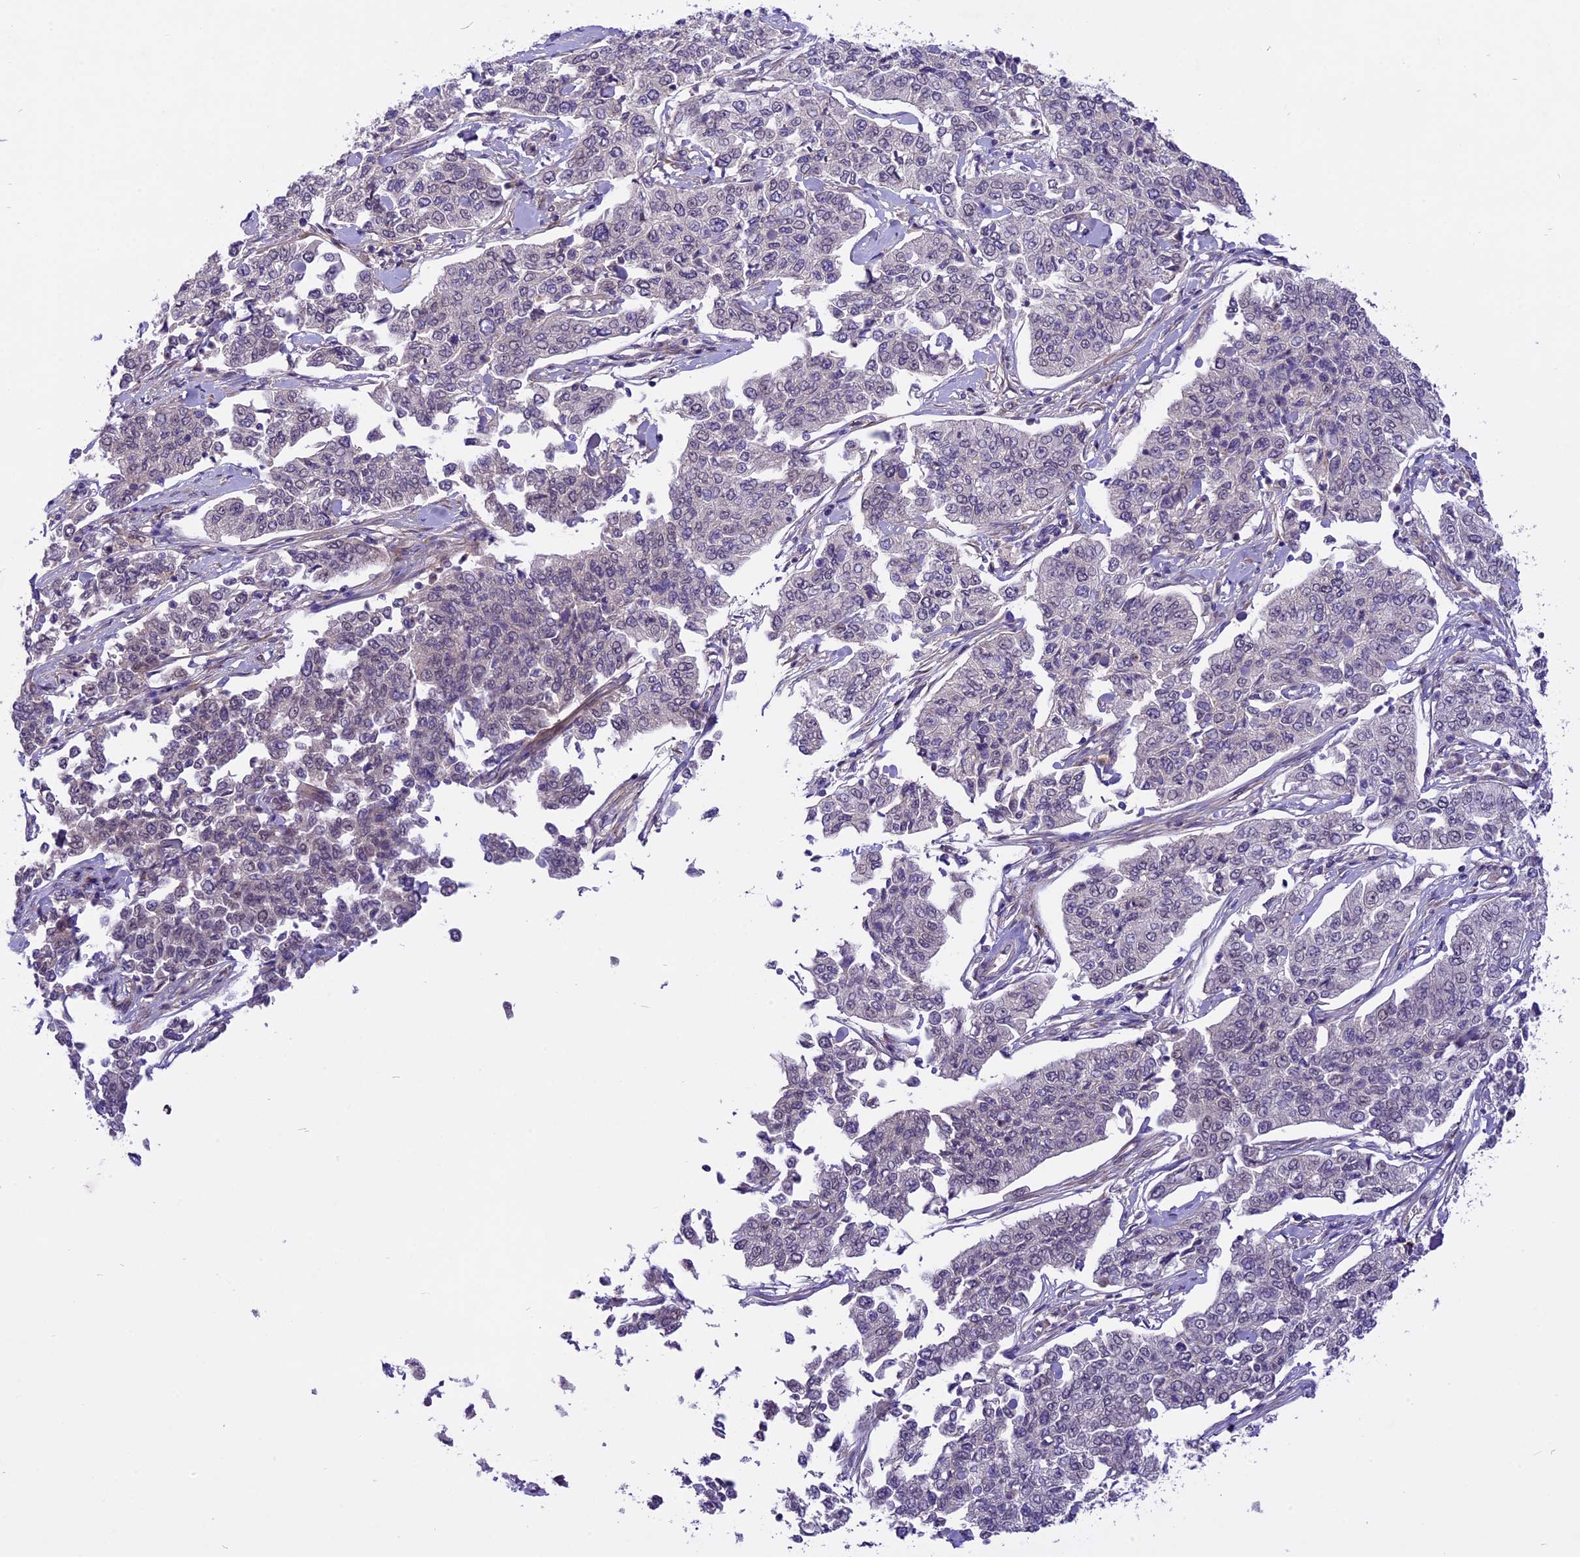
{"staining": {"intensity": "negative", "quantity": "none", "location": "none"}, "tissue": "cervical cancer", "cell_type": "Tumor cells", "image_type": "cancer", "snomed": [{"axis": "morphology", "description": "Squamous cell carcinoma, NOS"}, {"axis": "topography", "description": "Cervix"}], "caption": "DAB (3,3'-diaminobenzidine) immunohistochemical staining of cervical cancer (squamous cell carcinoma) demonstrates no significant staining in tumor cells.", "gene": "SPRED1", "patient": {"sex": "female", "age": 35}}